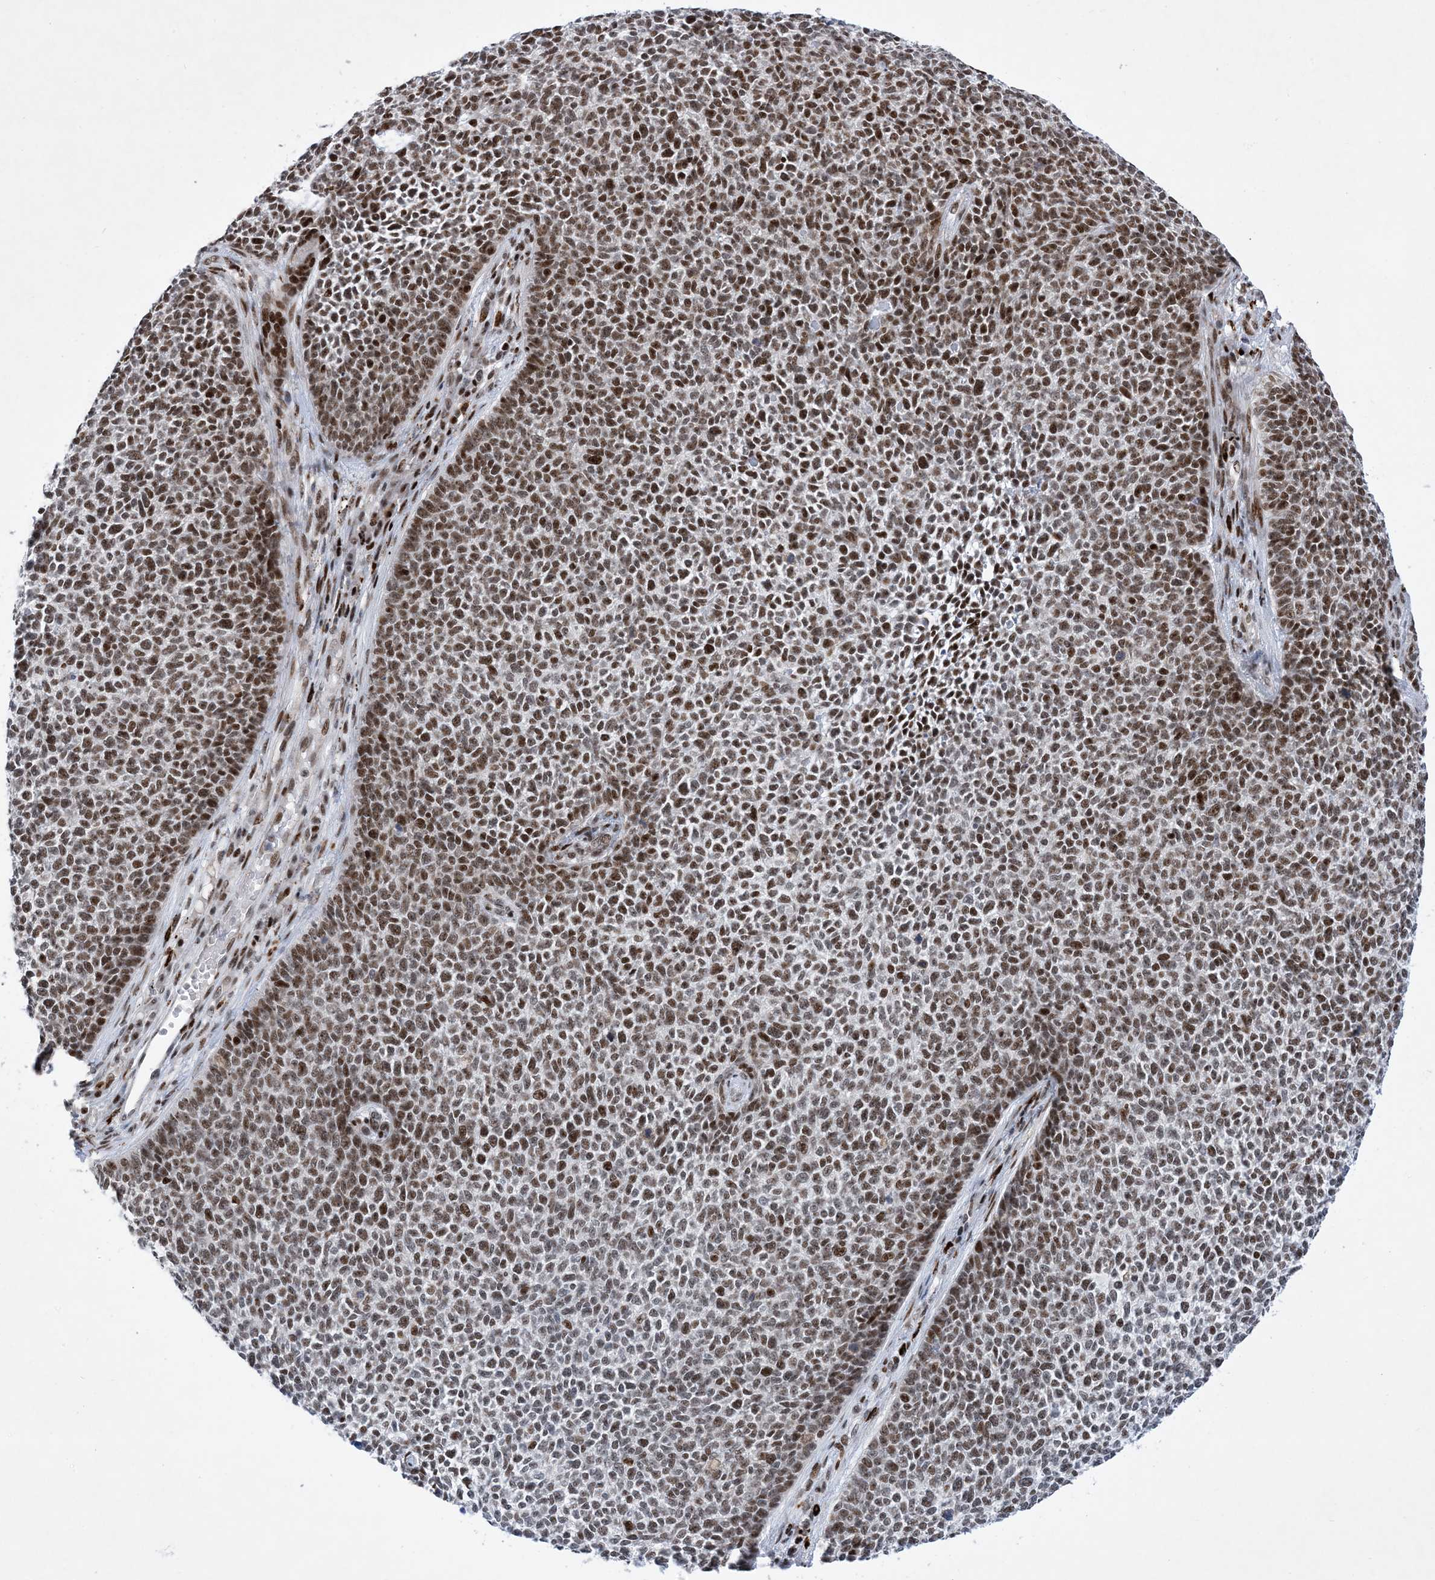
{"staining": {"intensity": "moderate", "quantity": ">75%", "location": "nuclear"}, "tissue": "skin cancer", "cell_type": "Tumor cells", "image_type": "cancer", "snomed": [{"axis": "morphology", "description": "Basal cell carcinoma"}, {"axis": "topography", "description": "Skin"}], "caption": "An IHC histopathology image of tumor tissue is shown. Protein staining in brown highlights moderate nuclear positivity in skin cancer (basal cell carcinoma) within tumor cells.", "gene": "TSPYL1", "patient": {"sex": "female", "age": 84}}